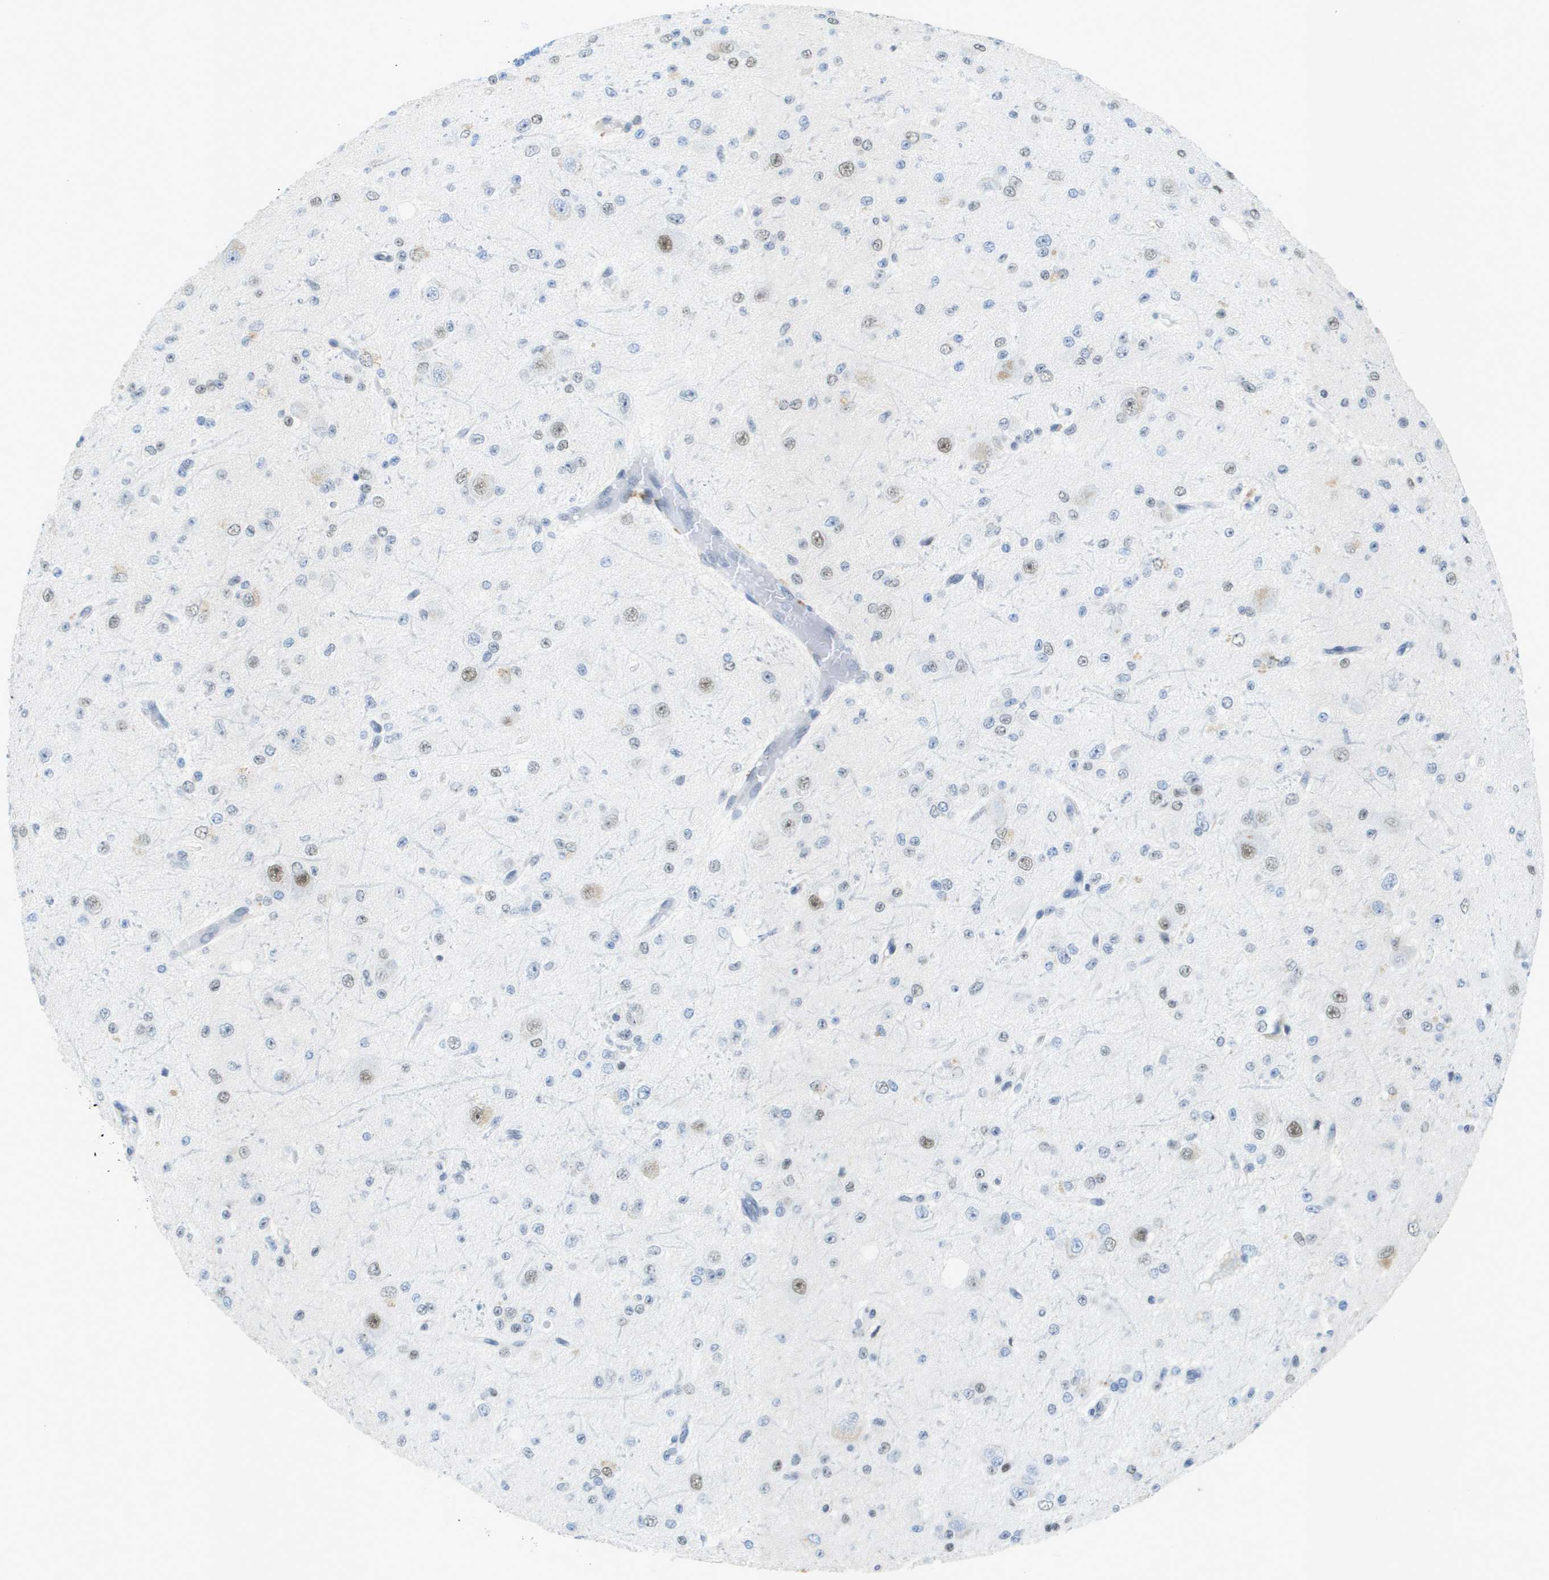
{"staining": {"intensity": "weak", "quantity": "25%-75%", "location": "nuclear"}, "tissue": "glioma", "cell_type": "Tumor cells", "image_type": "cancer", "snomed": [{"axis": "morphology", "description": "Glioma, malignant, High grade"}, {"axis": "topography", "description": "pancreas cauda"}], "caption": "Brown immunohistochemical staining in malignant glioma (high-grade) reveals weak nuclear staining in approximately 25%-75% of tumor cells.", "gene": "TP53RK", "patient": {"sex": "male", "age": 60}}